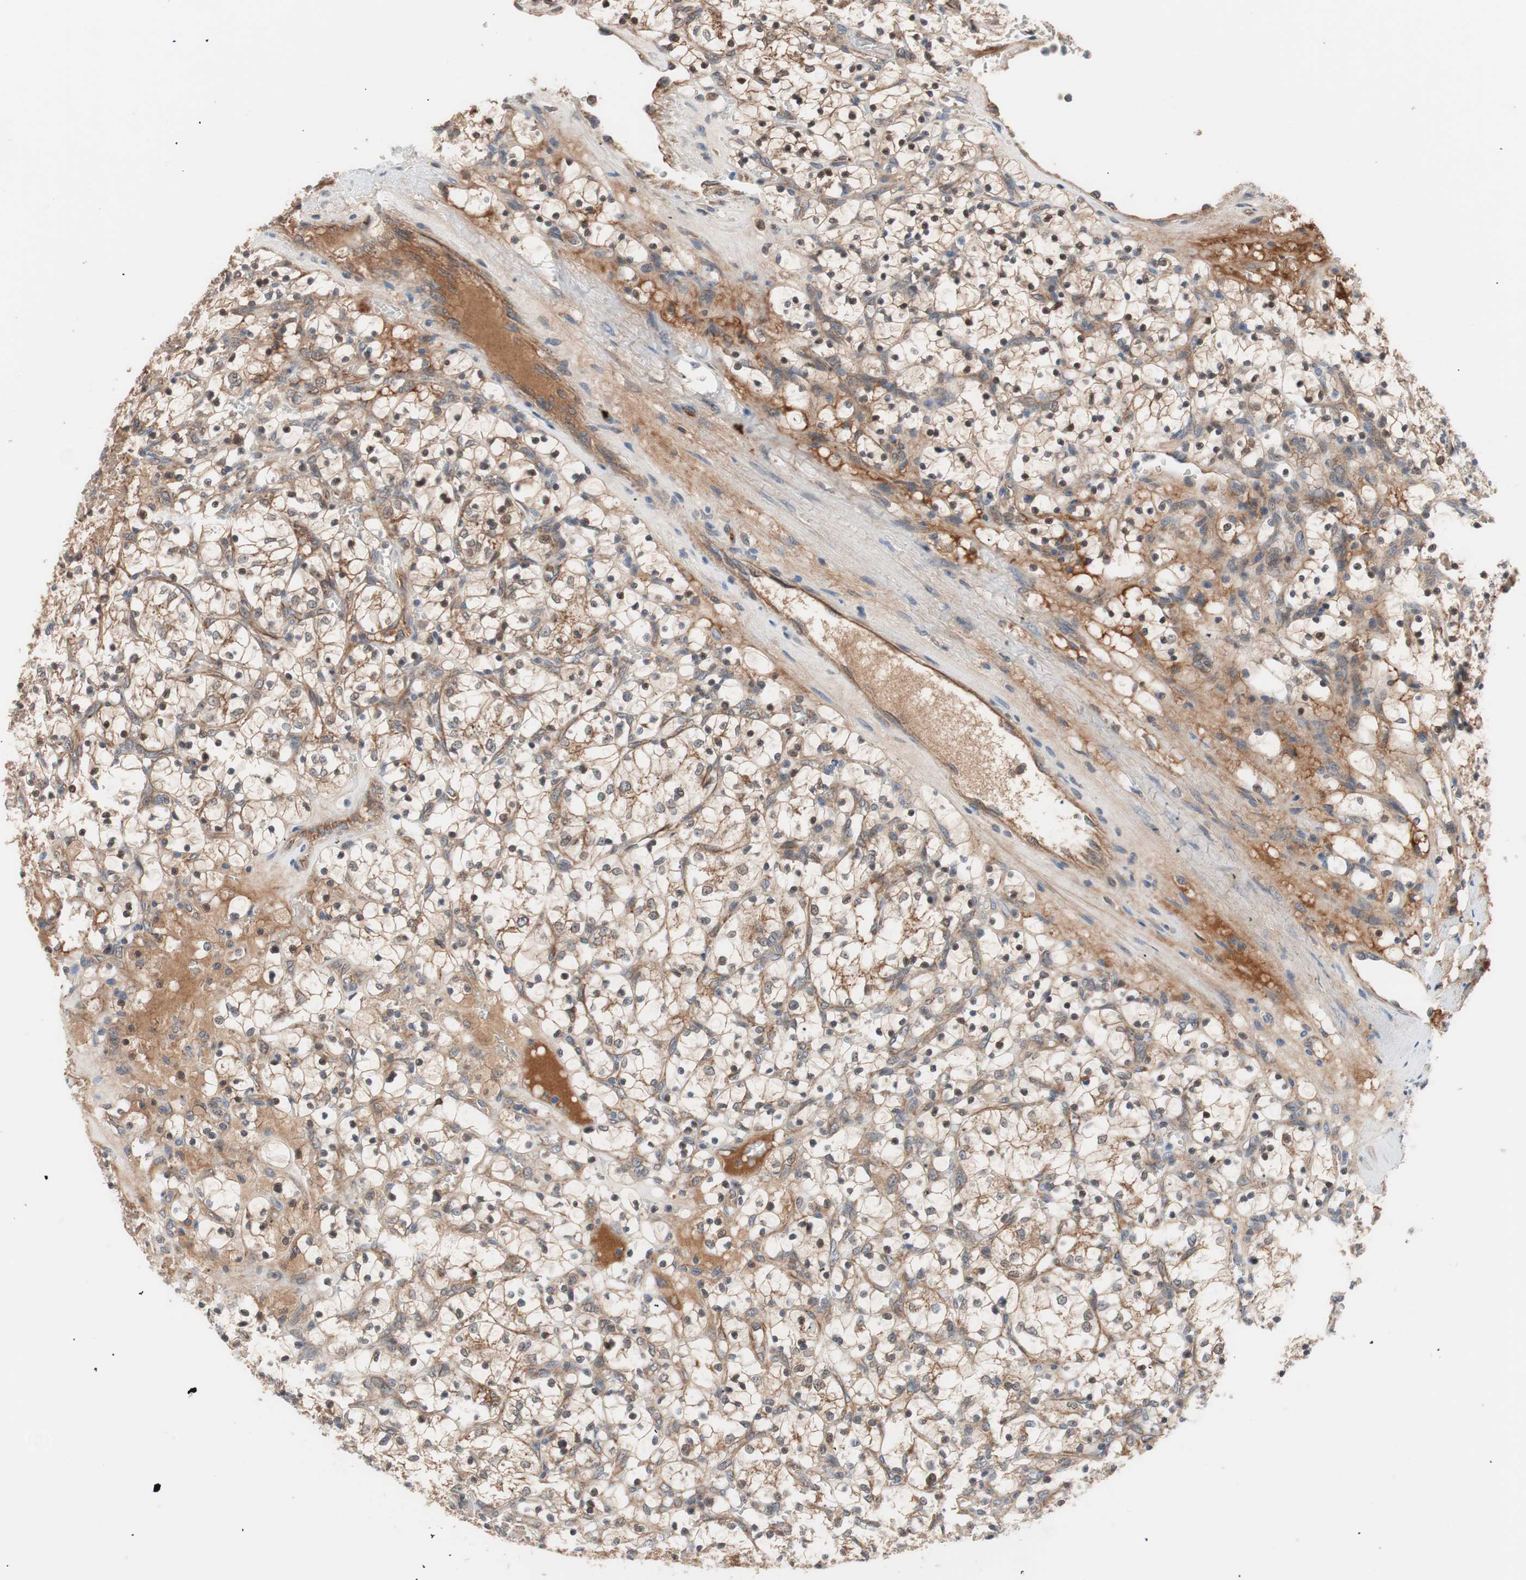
{"staining": {"intensity": "moderate", "quantity": "25%-75%", "location": "cytoplasmic/membranous,nuclear"}, "tissue": "renal cancer", "cell_type": "Tumor cells", "image_type": "cancer", "snomed": [{"axis": "morphology", "description": "Adenocarcinoma, NOS"}, {"axis": "topography", "description": "Kidney"}], "caption": "Immunohistochemistry histopathology image of neoplastic tissue: human renal adenocarcinoma stained using immunohistochemistry (IHC) shows medium levels of moderate protein expression localized specifically in the cytoplasmic/membranous and nuclear of tumor cells, appearing as a cytoplasmic/membranous and nuclear brown color.", "gene": "HMBS", "patient": {"sex": "female", "age": 69}}